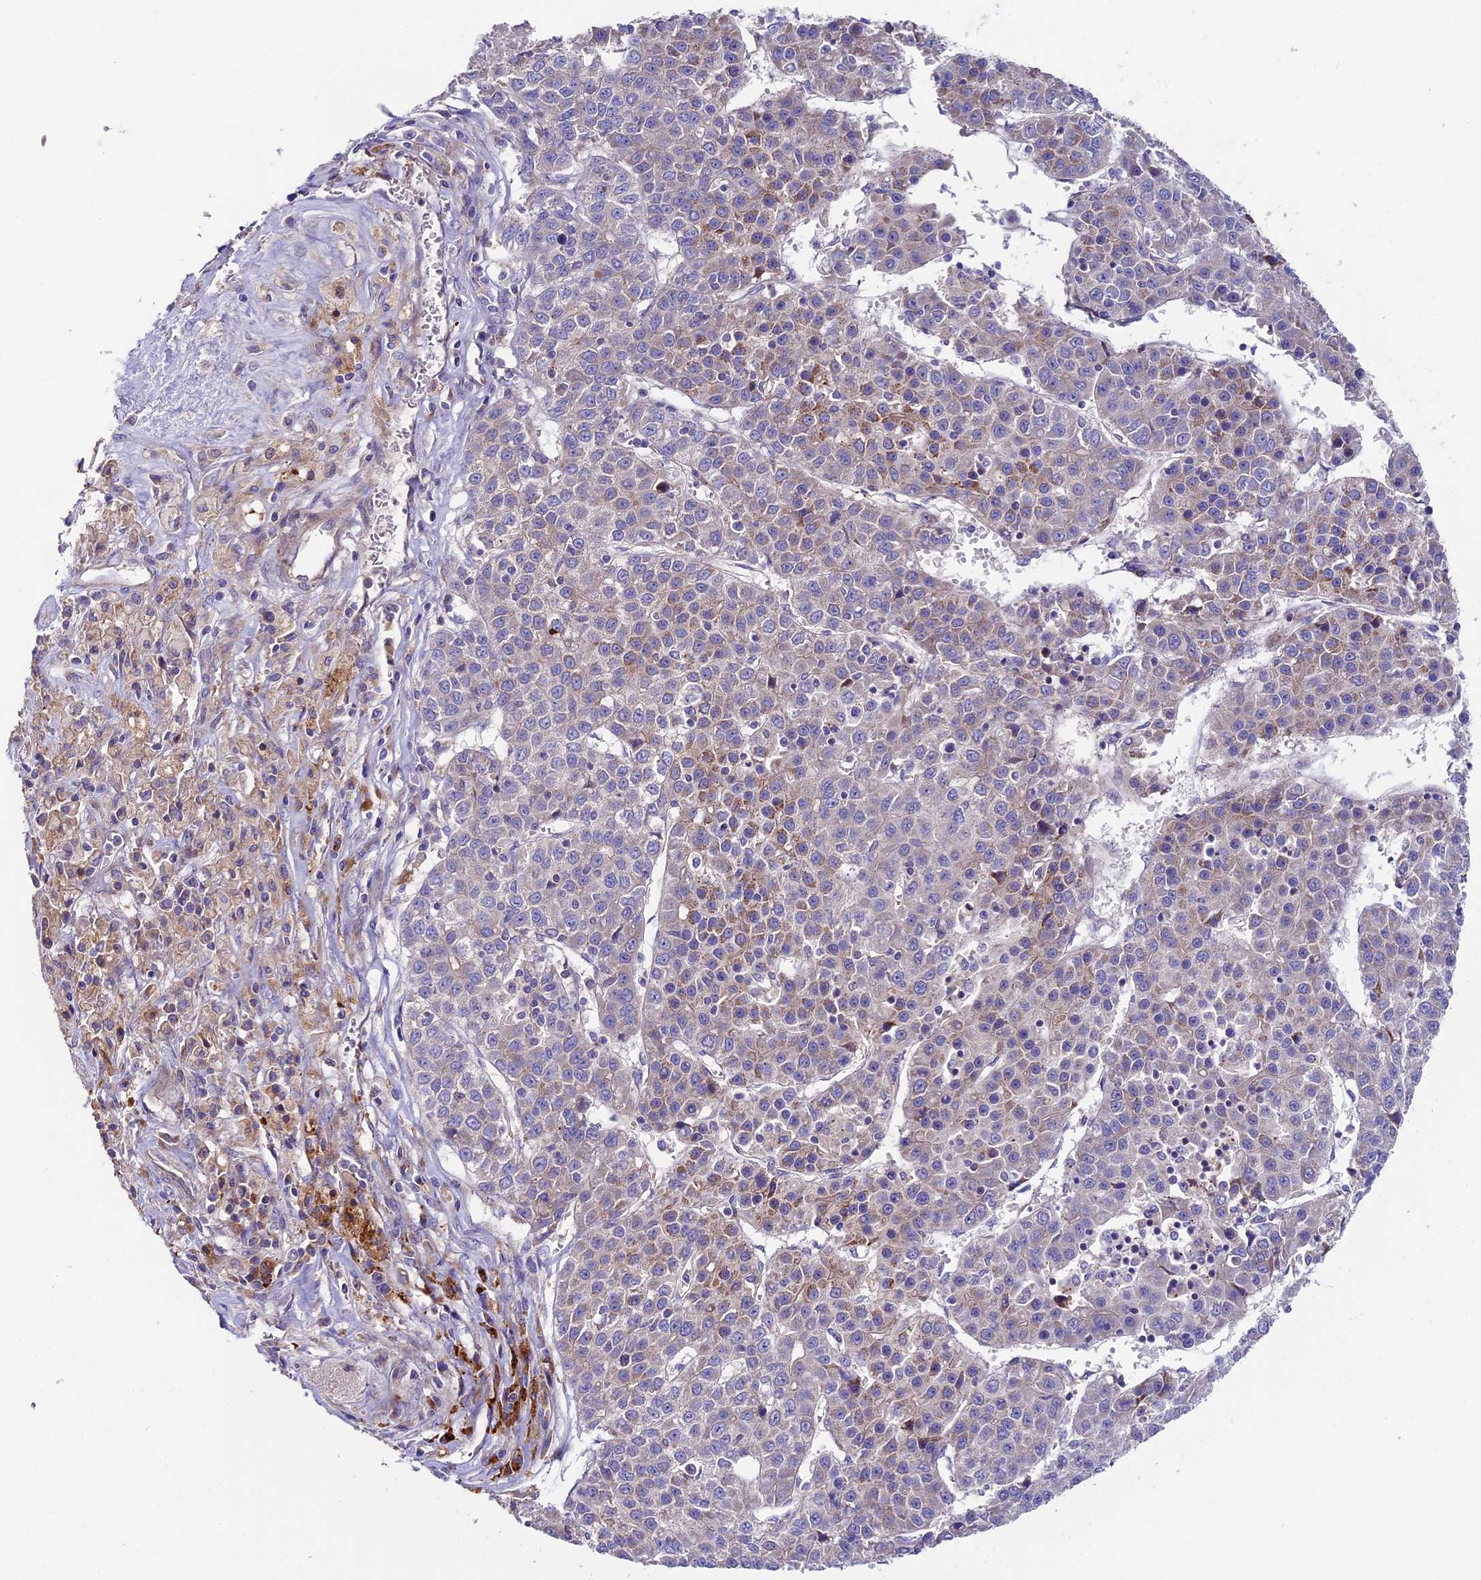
{"staining": {"intensity": "moderate", "quantity": "<25%", "location": "cytoplasmic/membranous"}, "tissue": "liver cancer", "cell_type": "Tumor cells", "image_type": "cancer", "snomed": [{"axis": "morphology", "description": "Carcinoma, Hepatocellular, NOS"}, {"axis": "topography", "description": "Liver"}], "caption": "Moderate cytoplasmic/membranous positivity for a protein is seen in about <25% of tumor cells of liver cancer (hepatocellular carcinoma) using immunohistochemistry.", "gene": "PIGU", "patient": {"sex": "female", "age": 53}}